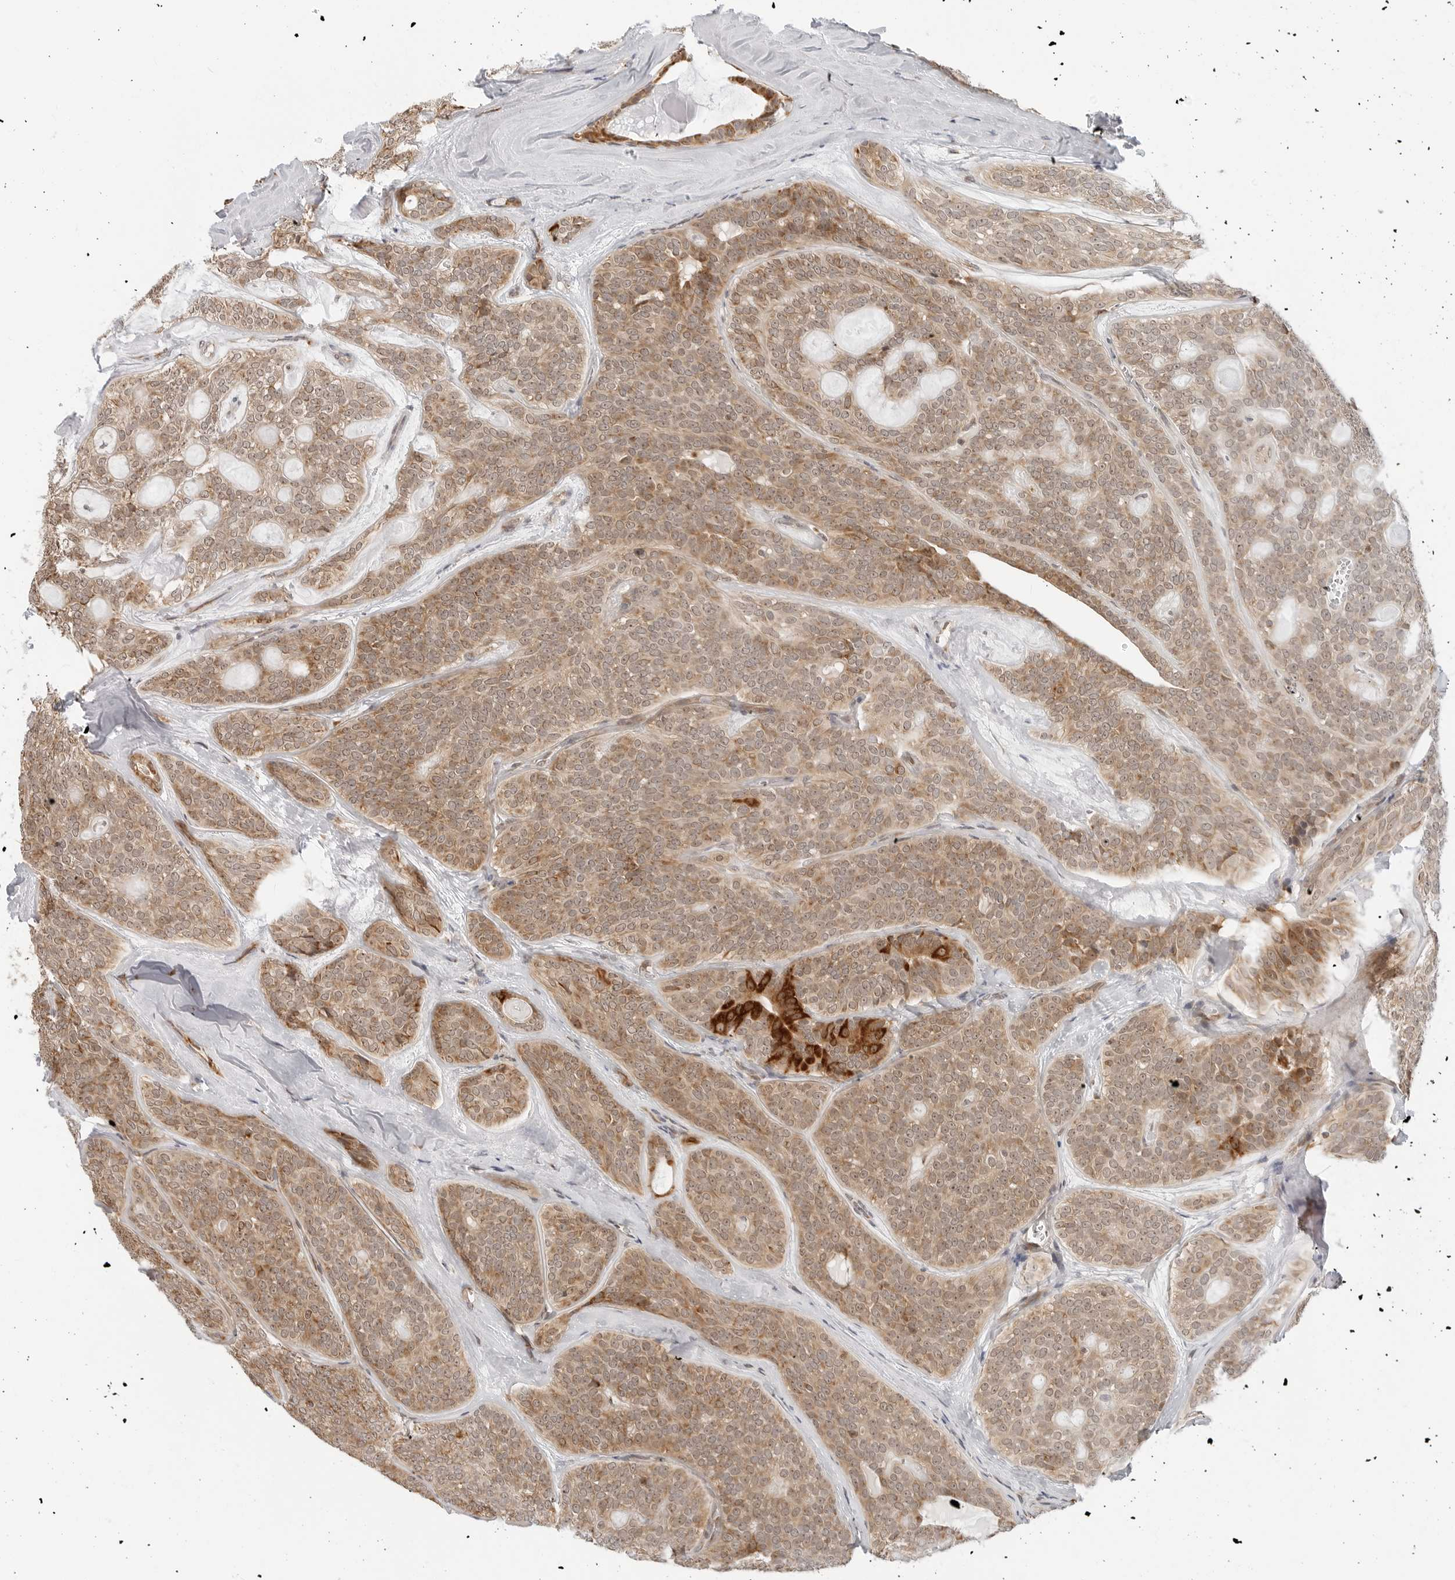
{"staining": {"intensity": "moderate", "quantity": ">75%", "location": "cytoplasmic/membranous"}, "tissue": "head and neck cancer", "cell_type": "Tumor cells", "image_type": "cancer", "snomed": [{"axis": "morphology", "description": "Adenocarcinoma, NOS"}, {"axis": "topography", "description": "Head-Neck"}], "caption": "Protein expression analysis of head and neck cancer demonstrates moderate cytoplasmic/membranous positivity in about >75% of tumor cells. (brown staining indicates protein expression, while blue staining denotes nuclei).", "gene": "POLR3GL", "patient": {"sex": "male", "age": 66}}